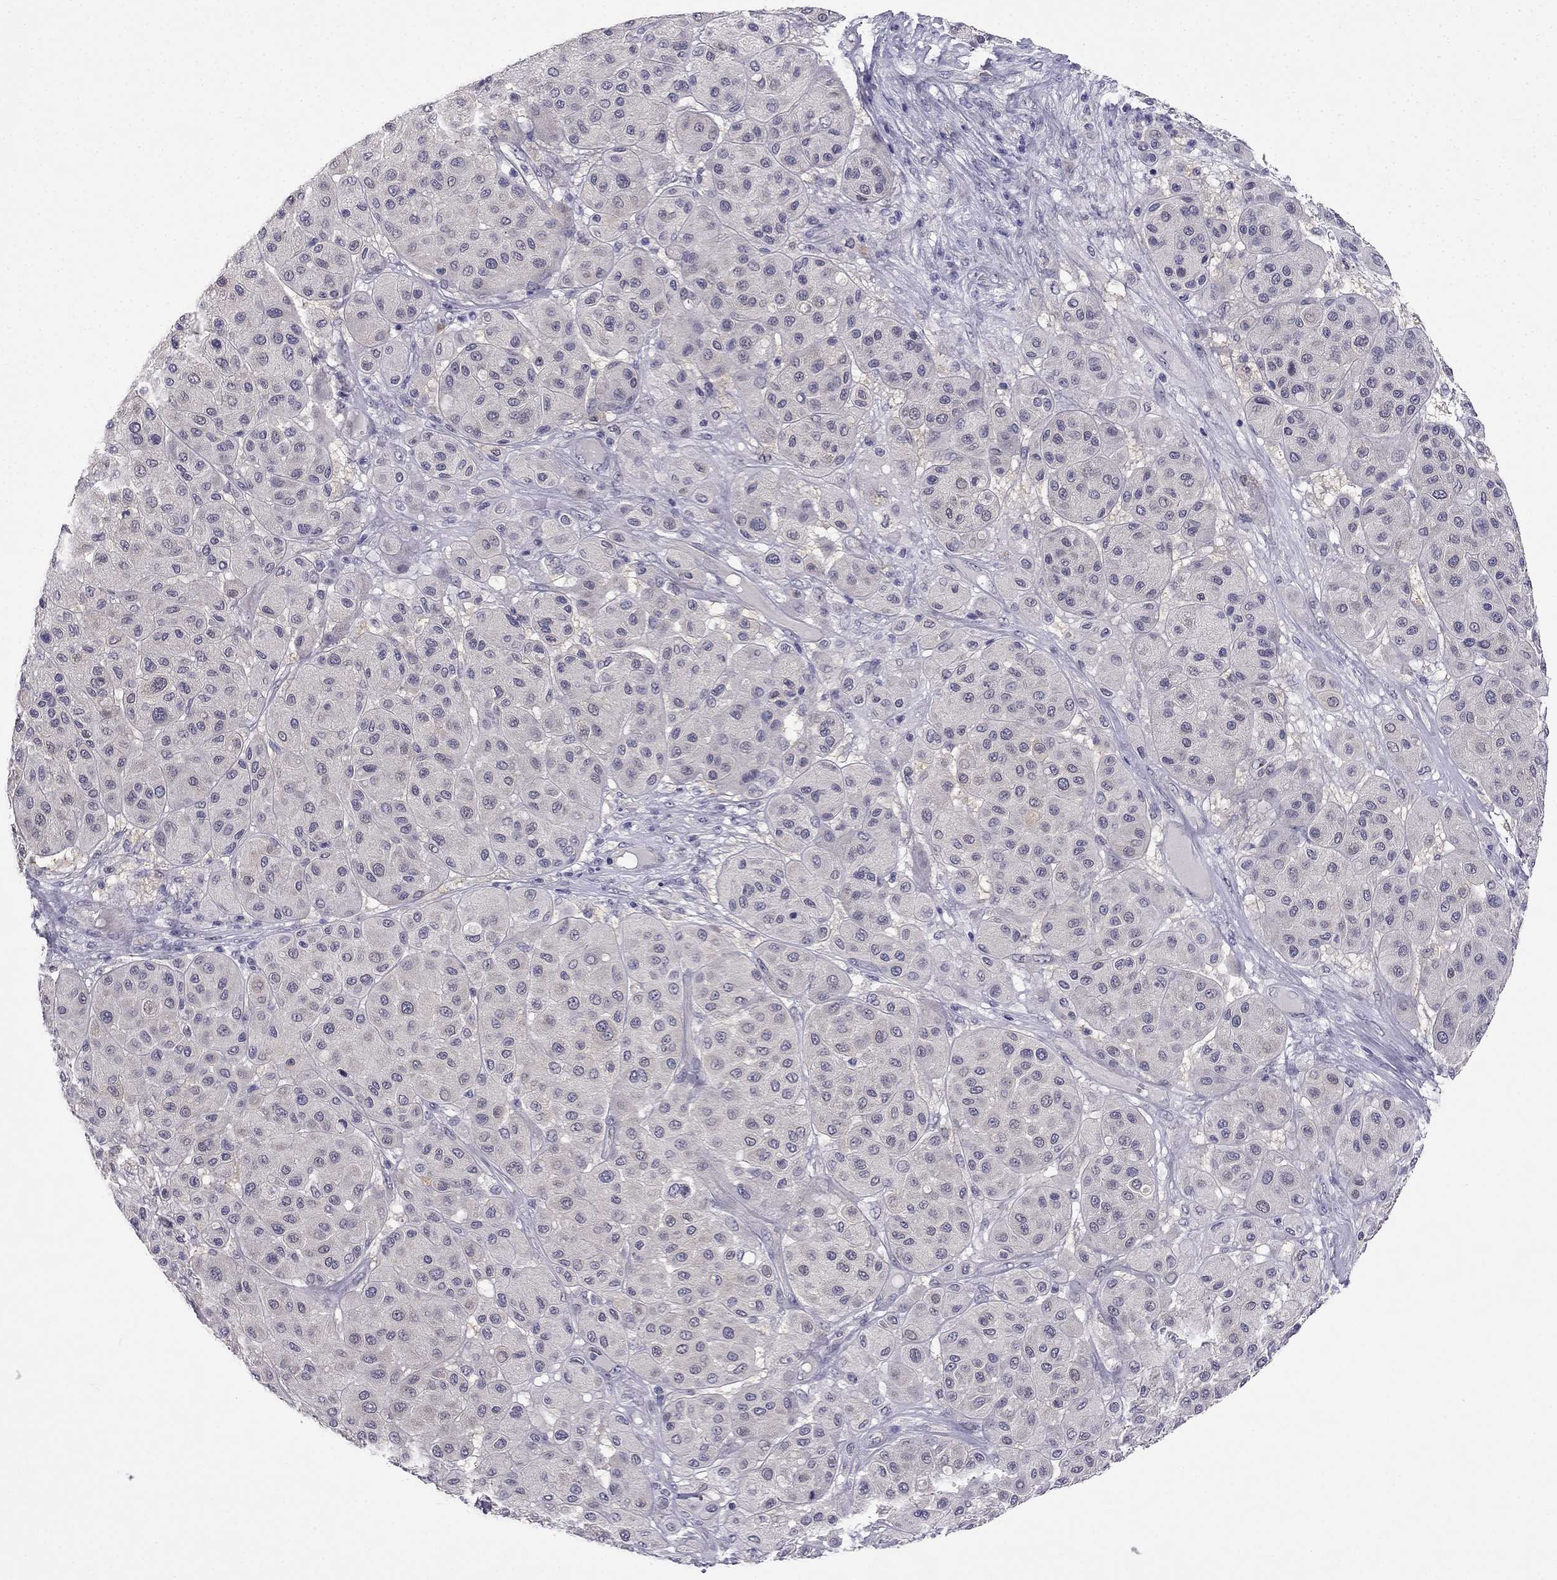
{"staining": {"intensity": "negative", "quantity": "none", "location": "none"}, "tissue": "melanoma", "cell_type": "Tumor cells", "image_type": "cancer", "snomed": [{"axis": "morphology", "description": "Malignant melanoma, Metastatic site"}, {"axis": "topography", "description": "Smooth muscle"}], "caption": "Human melanoma stained for a protein using IHC demonstrates no positivity in tumor cells.", "gene": "C16orf89", "patient": {"sex": "male", "age": 41}}